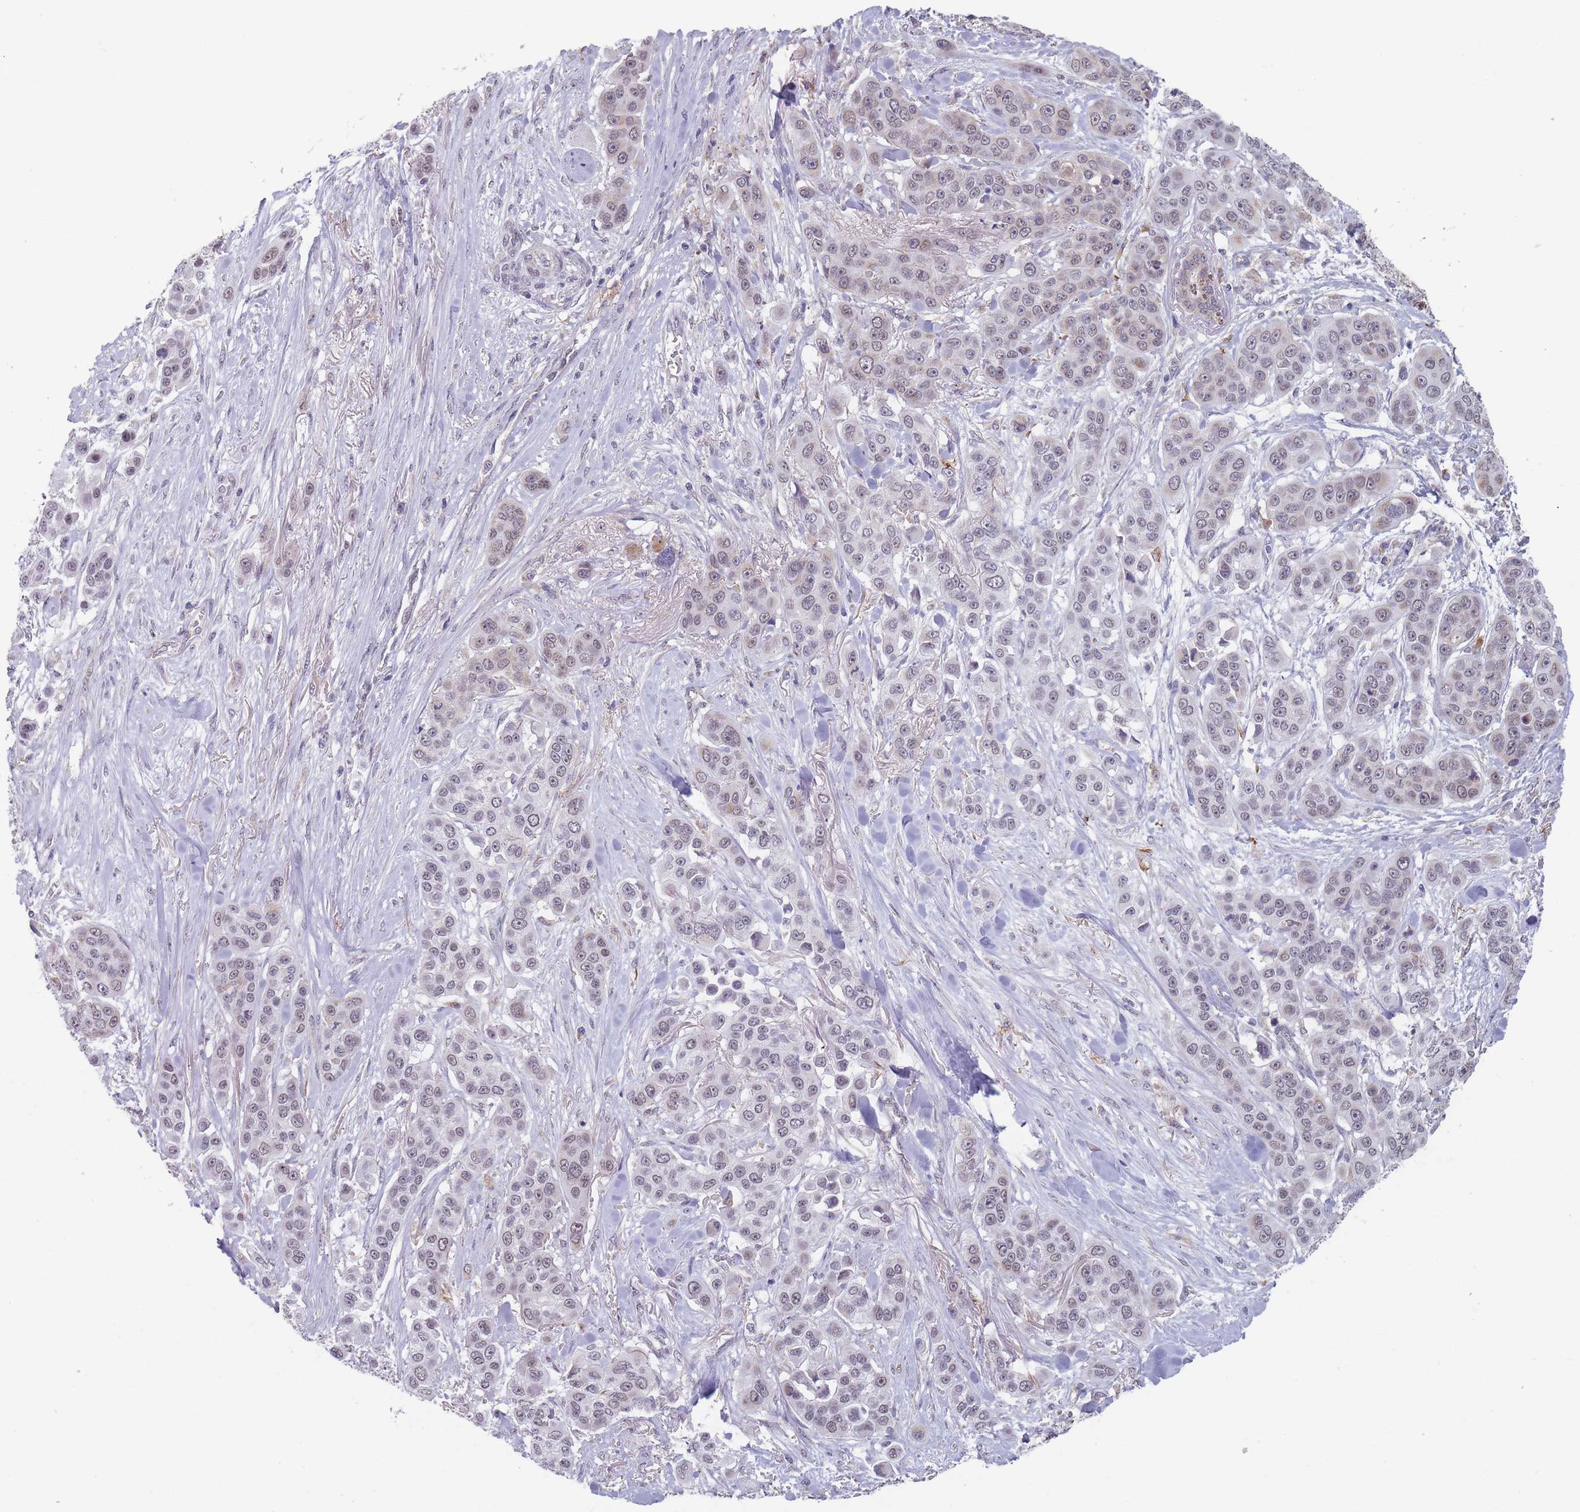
{"staining": {"intensity": "weak", "quantity": "25%-75%", "location": "nuclear"}, "tissue": "skin cancer", "cell_type": "Tumor cells", "image_type": "cancer", "snomed": [{"axis": "morphology", "description": "Squamous cell carcinoma, NOS"}, {"axis": "topography", "description": "Skin"}], "caption": "Human skin cancer stained with a brown dye reveals weak nuclear positive expression in about 25%-75% of tumor cells.", "gene": "PEX7", "patient": {"sex": "male", "age": 67}}